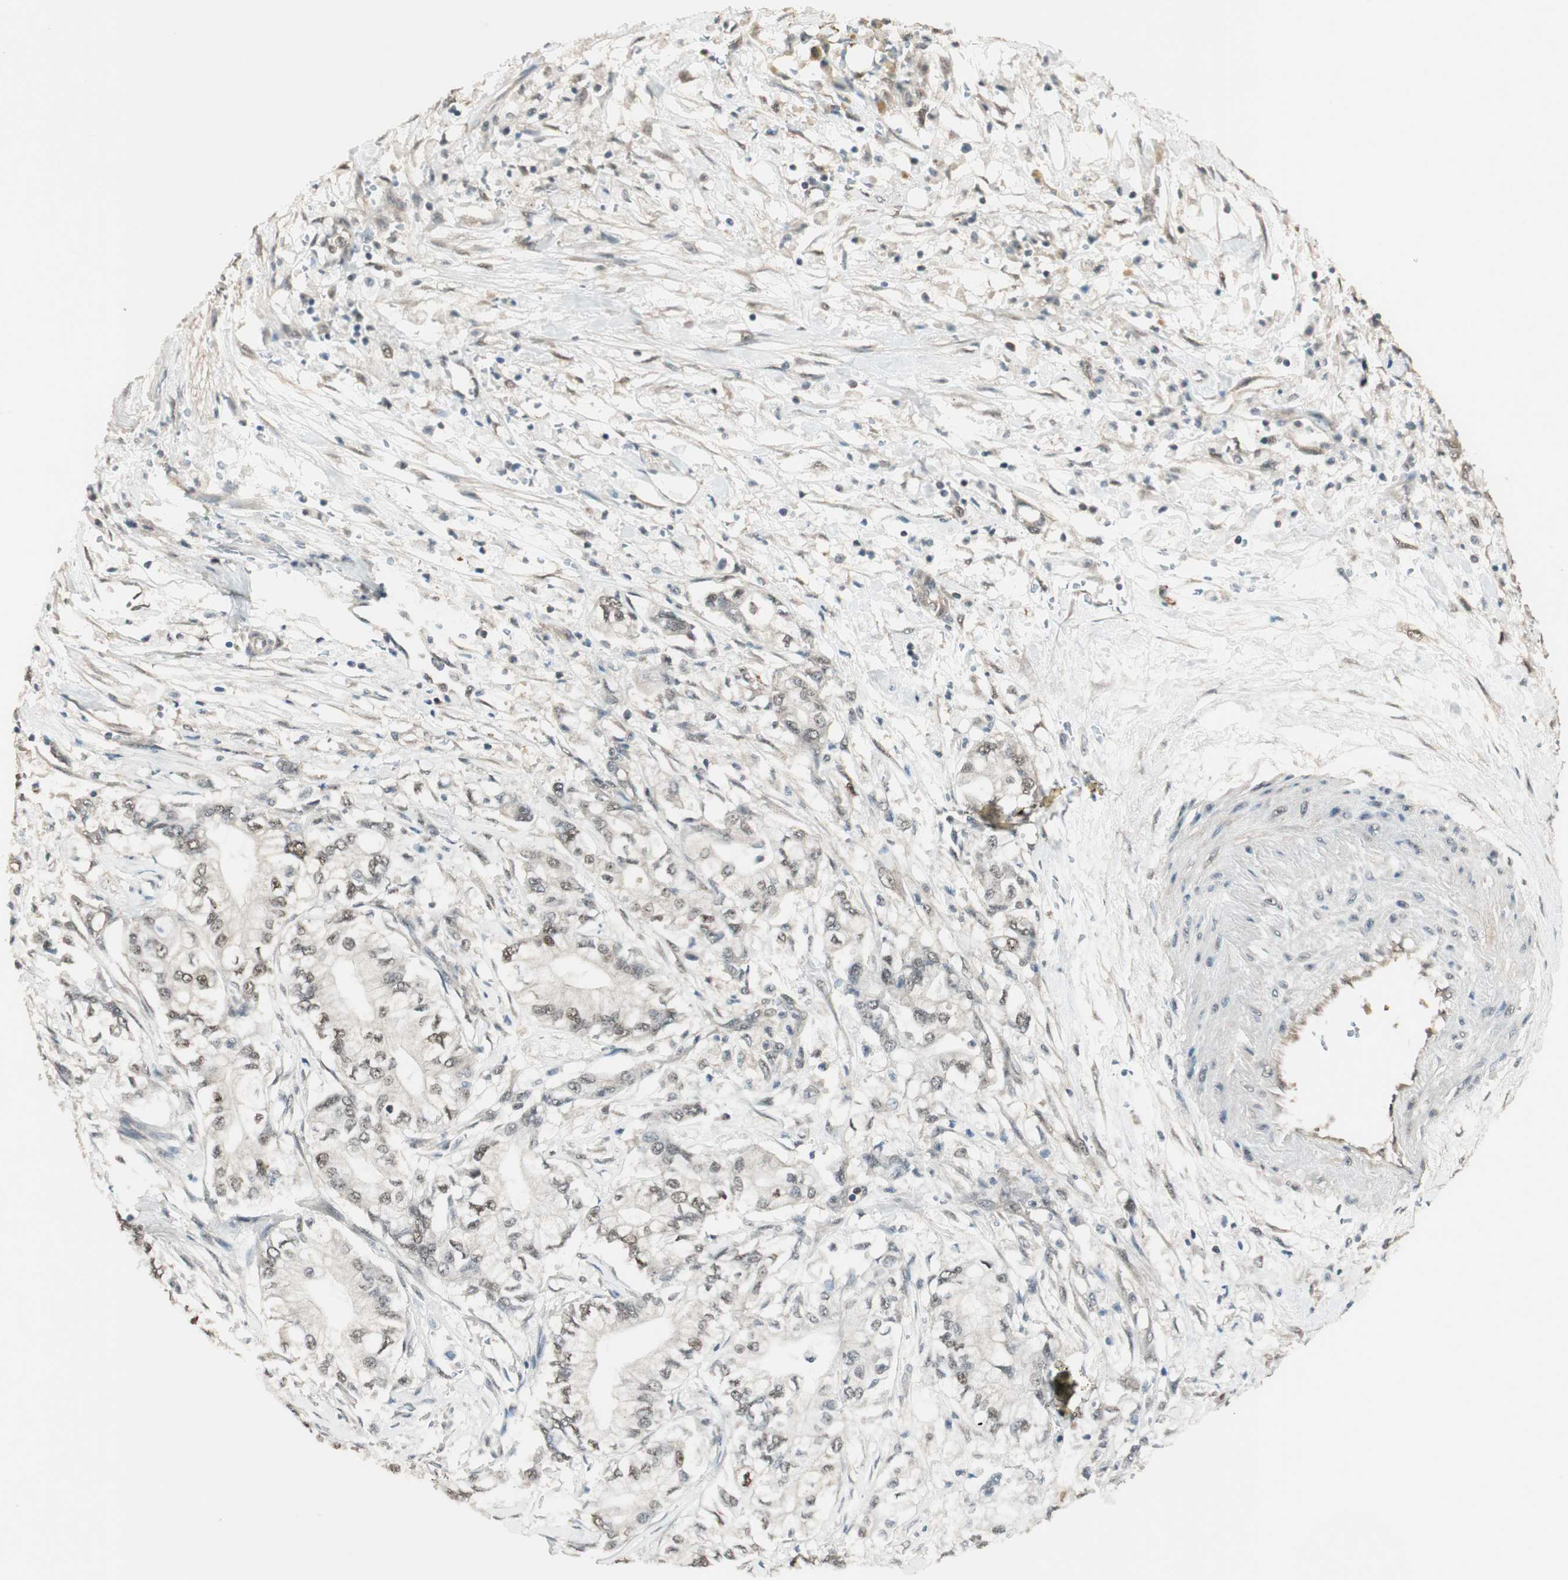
{"staining": {"intensity": "weak", "quantity": "25%-75%", "location": "nuclear"}, "tissue": "pancreatic cancer", "cell_type": "Tumor cells", "image_type": "cancer", "snomed": [{"axis": "morphology", "description": "Adenocarcinoma, NOS"}, {"axis": "topography", "description": "Pancreas"}], "caption": "IHC micrograph of neoplastic tissue: pancreatic cancer stained using IHC exhibits low levels of weak protein expression localized specifically in the nuclear of tumor cells, appearing as a nuclear brown color.", "gene": "USP5", "patient": {"sex": "male", "age": 70}}